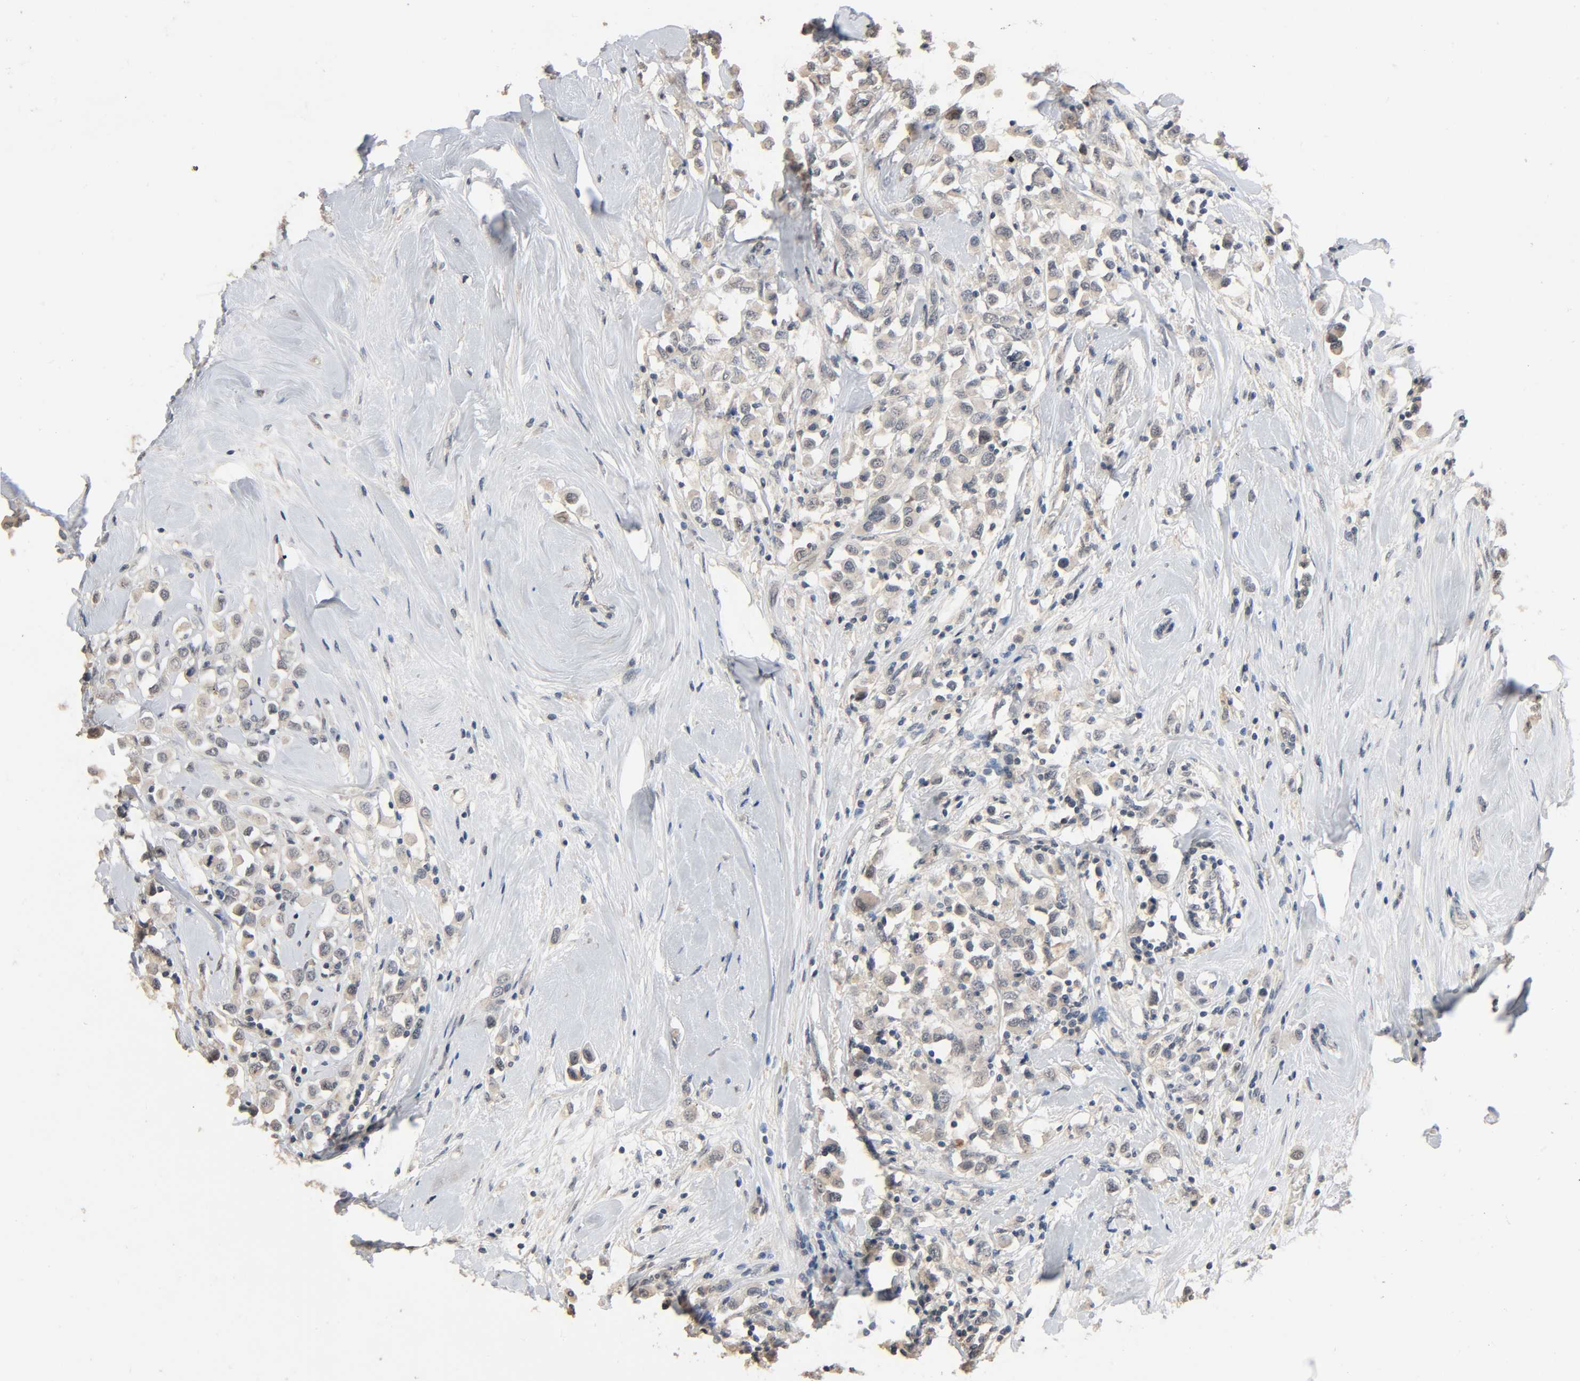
{"staining": {"intensity": "weak", "quantity": "25%-75%", "location": "cytoplasmic/membranous"}, "tissue": "breast cancer", "cell_type": "Tumor cells", "image_type": "cancer", "snomed": [{"axis": "morphology", "description": "Duct carcinoma"}, {"axis": "topography", "description": "Breast"}], "caption": "The immunohistochemical stain highlights weak cytoplasmic/membranous expression in tumor cells of breast infiltrating ductal carcinoma tissue.", "gene": "MAGEA8", "patient": {"sex": "female", "age": 61}}